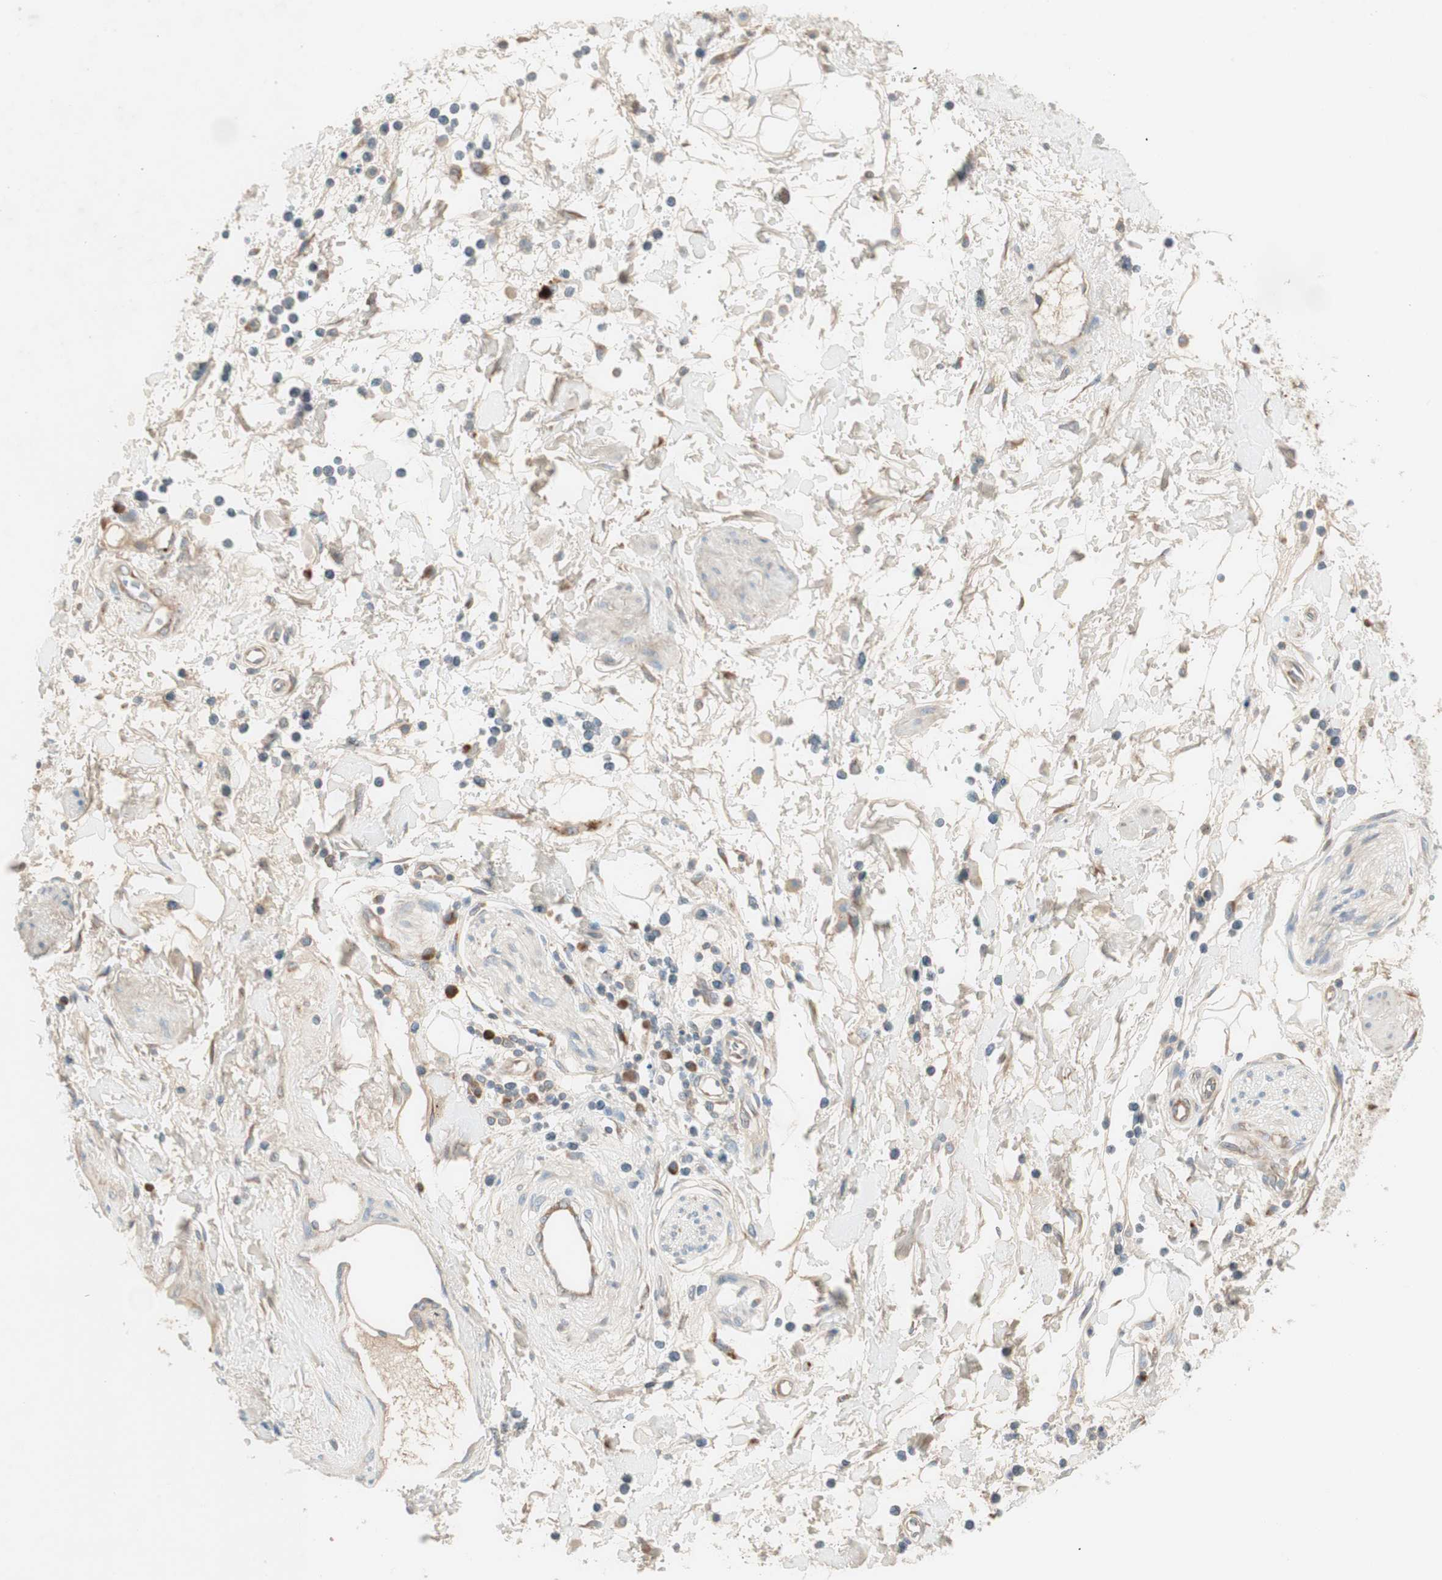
{"staining": {"intensity": "moderate", "quantity": "25%-75%", "location": "cytoplasmic/membranous"}, "tissue": "adipose tissue", "cell_type": "Adipocytes", "image_type": "normal", "snomed": [{"axis": "morphology", "description": "Normal tissue, NOS"}, {"axis": "topography", "description": "Soft tissue"}, {"axis": "topography", "description": "Peripheral nerve tissue"}], "caption": "This is a histology image of immunohistochemistry staining of normal adipose tissue, which shows moderate staining in the cytoplasmic/membranous of adipocytes.", "gene": "RPL23", "patient": {"sex": "female", "age": 71}}